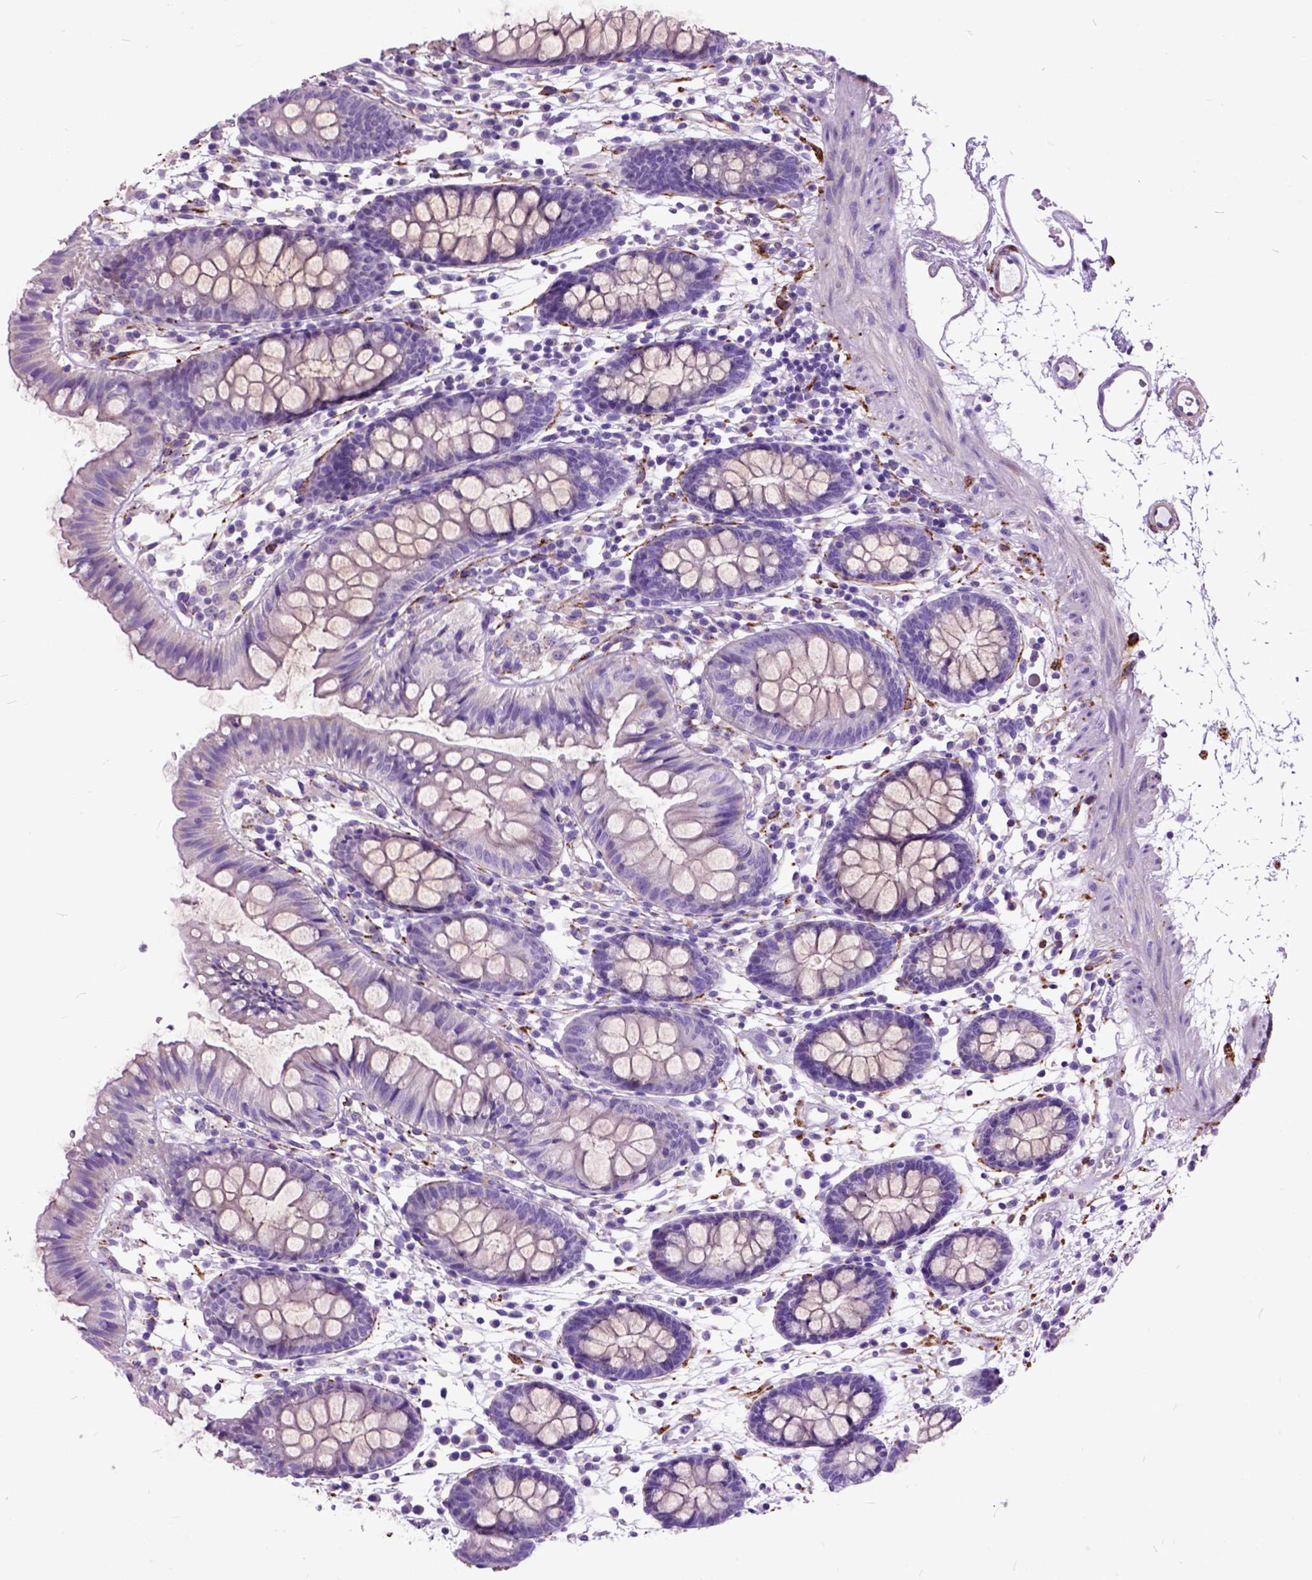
{"staining": {"intensity": "negative", "quantity": "none", "location": "none"}, "tissue": "colon", "cell_type": "Endothelial cells", "image_type": "normal", "snomed": [{"axis": "morphology", "description": "Normal tissue, NOS"}, {"axis": "topography", "description": "Colon"}], "caption": "High power microscopy image of an IHC histopathology image of unremarkable colon, revealing no significant positivity in endothelial cells. Nuclei are stained in blue.", "gene": "MAPT", "patient": {"sex": "female", "age": 84}}